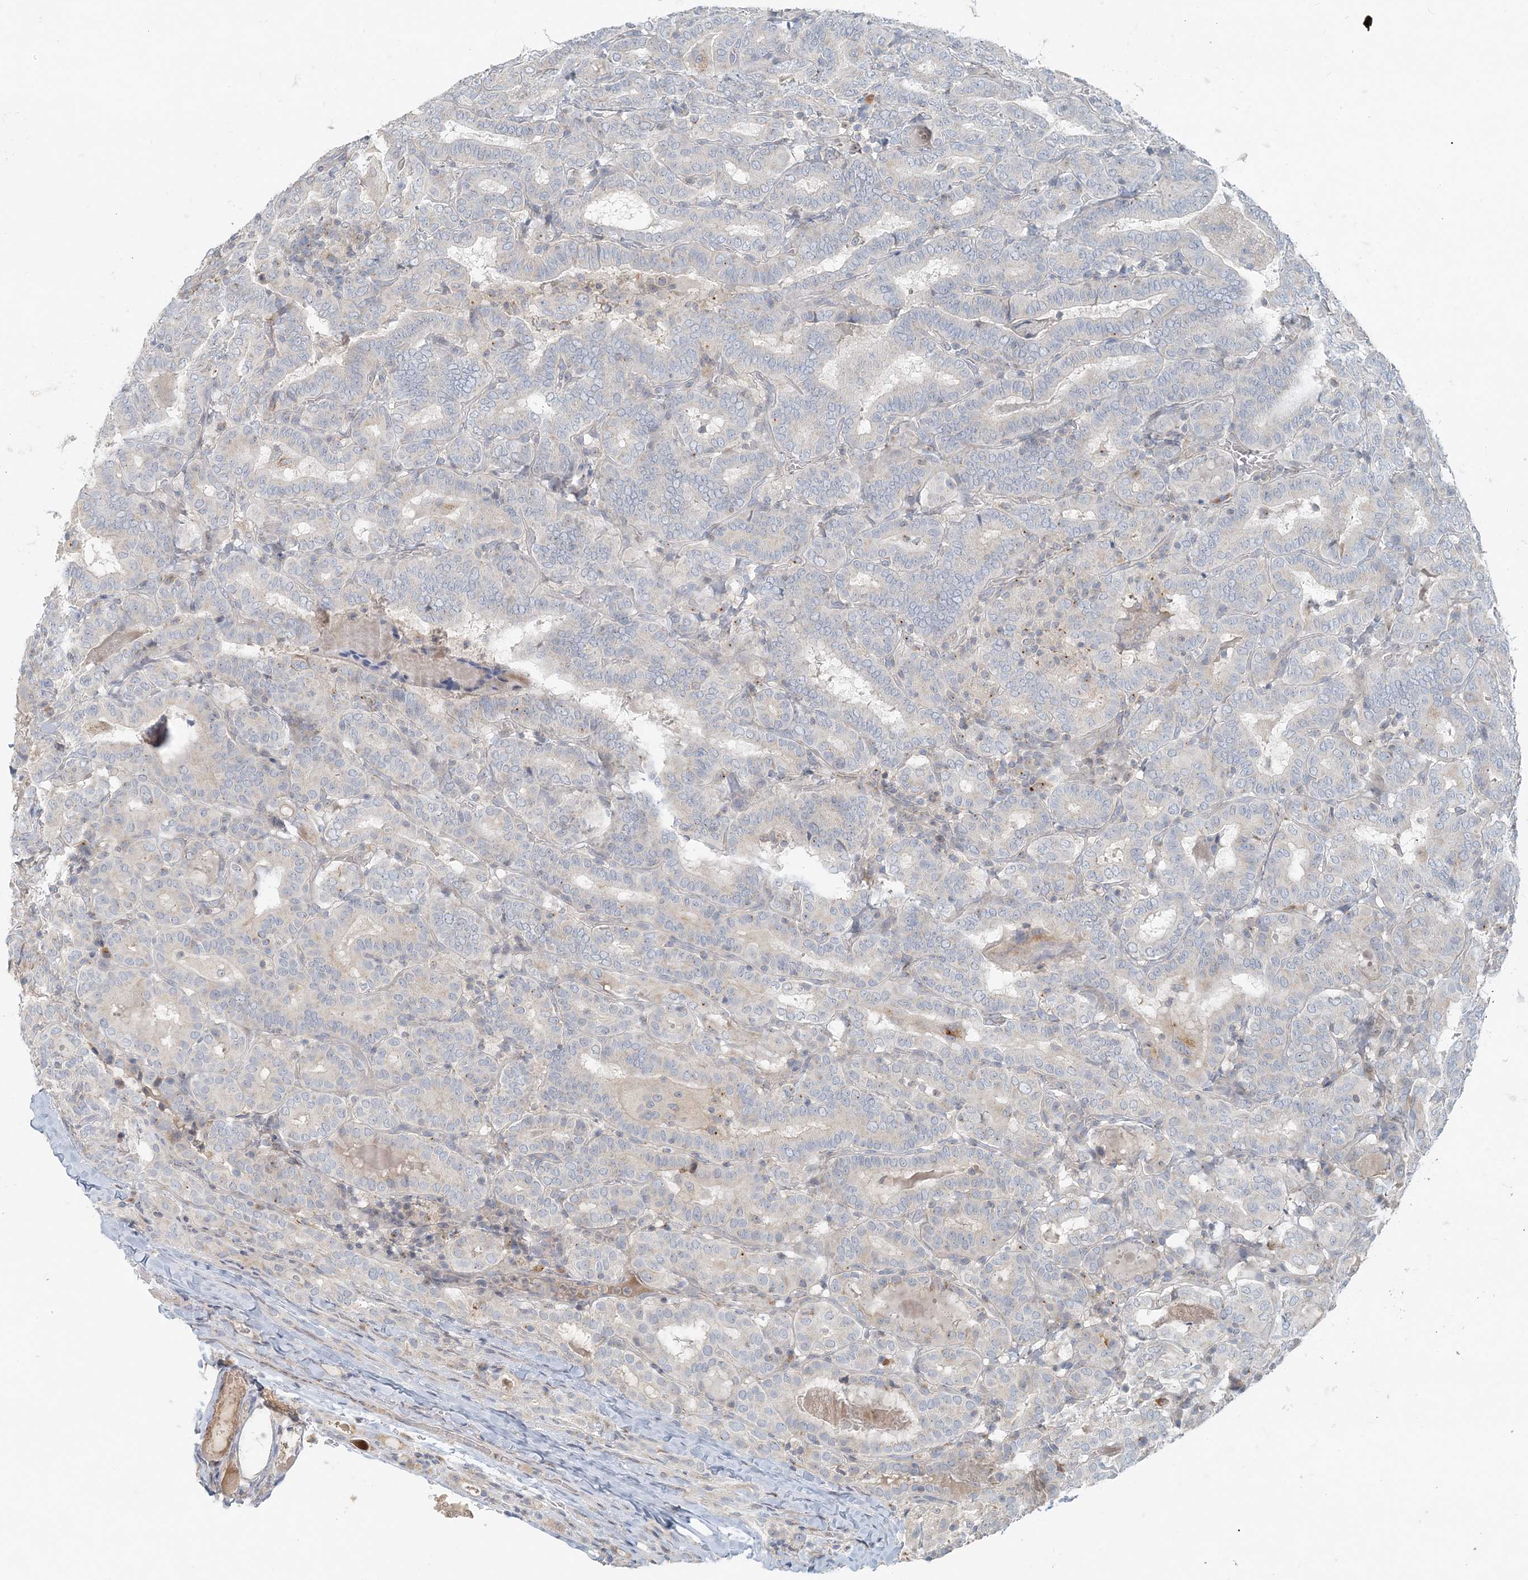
{"staining": {"intensity": "negative", "quantity": "none", "location": "none"}, "tissue": "thyroid cancer", "cell_type": "Tumor cells", "image_type": "cancer", "snomed": [{"axis": "morphology", "description": "Papillary adenocarcinoma, NOS"}, {"axis": "topography", "description": "Thyroid gland"}], "caption": "Papillary adenocarcinoma (thyroid) was stained to show a protein in brown. There is no significant positivity in tumor cells.", "gene": "NAA11", "patient": {"sex": "female", "age": 72}}